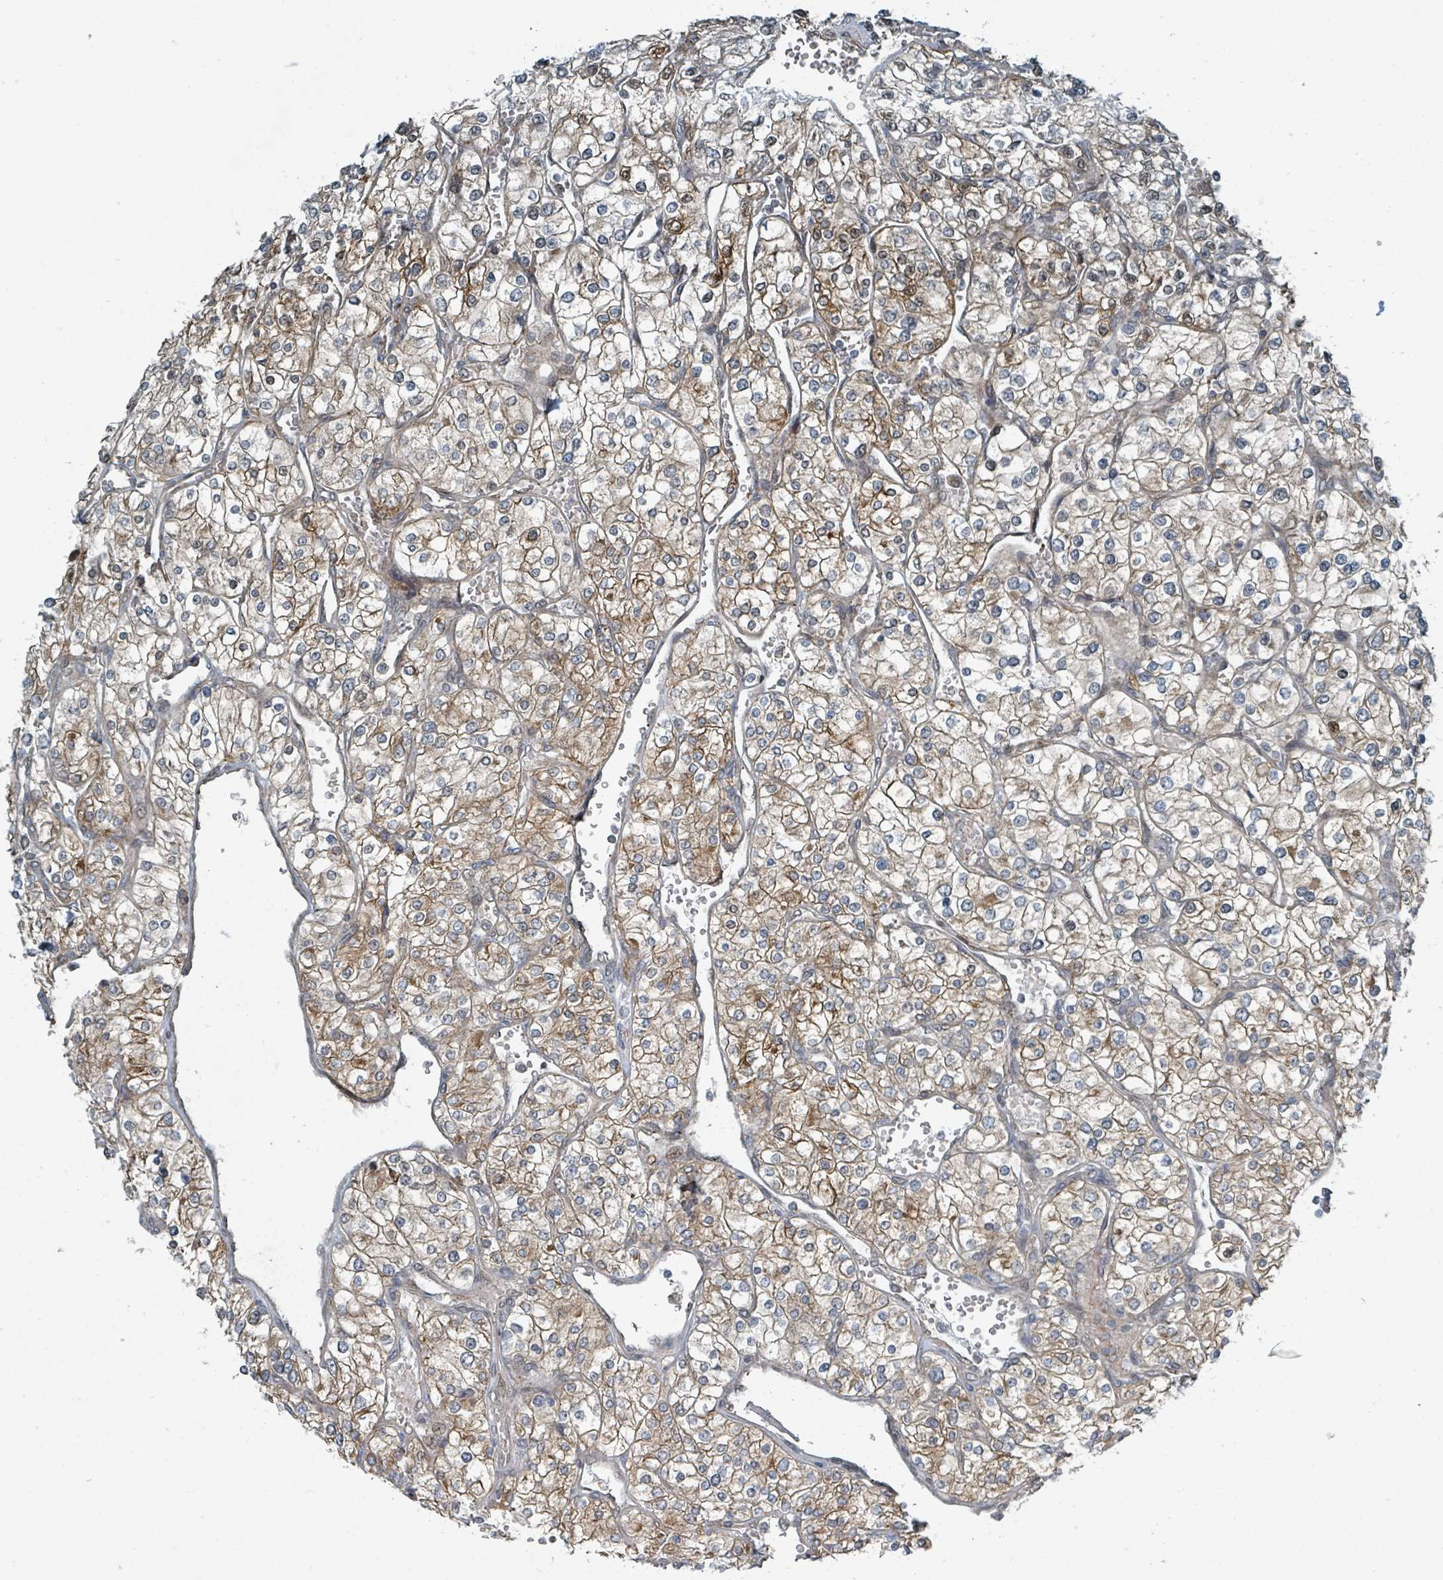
{"staining": {"intensity": "moderate", "quantity": ">75%", "location": "cytoplasmic/membranous"}, "tissue": "renal cancer", "cell_type": "Tumor cells", "image_type": "cancer", "snomed": [{"axis": "morphology", "description": "Adenocarcinoma, NOS"}, {"axis": "topography", "description": "Kidney"}], "caption": "Protein analysis of adenocarcinoma (renal) tissue reveals moderate cytoplasmic/membranous expression in about >75% of tumor cells. (DAB IHC with brightfield microscopy, high magnification).", "gene": "RHPN2", "patient": {"sex": "male", "age": 80}}